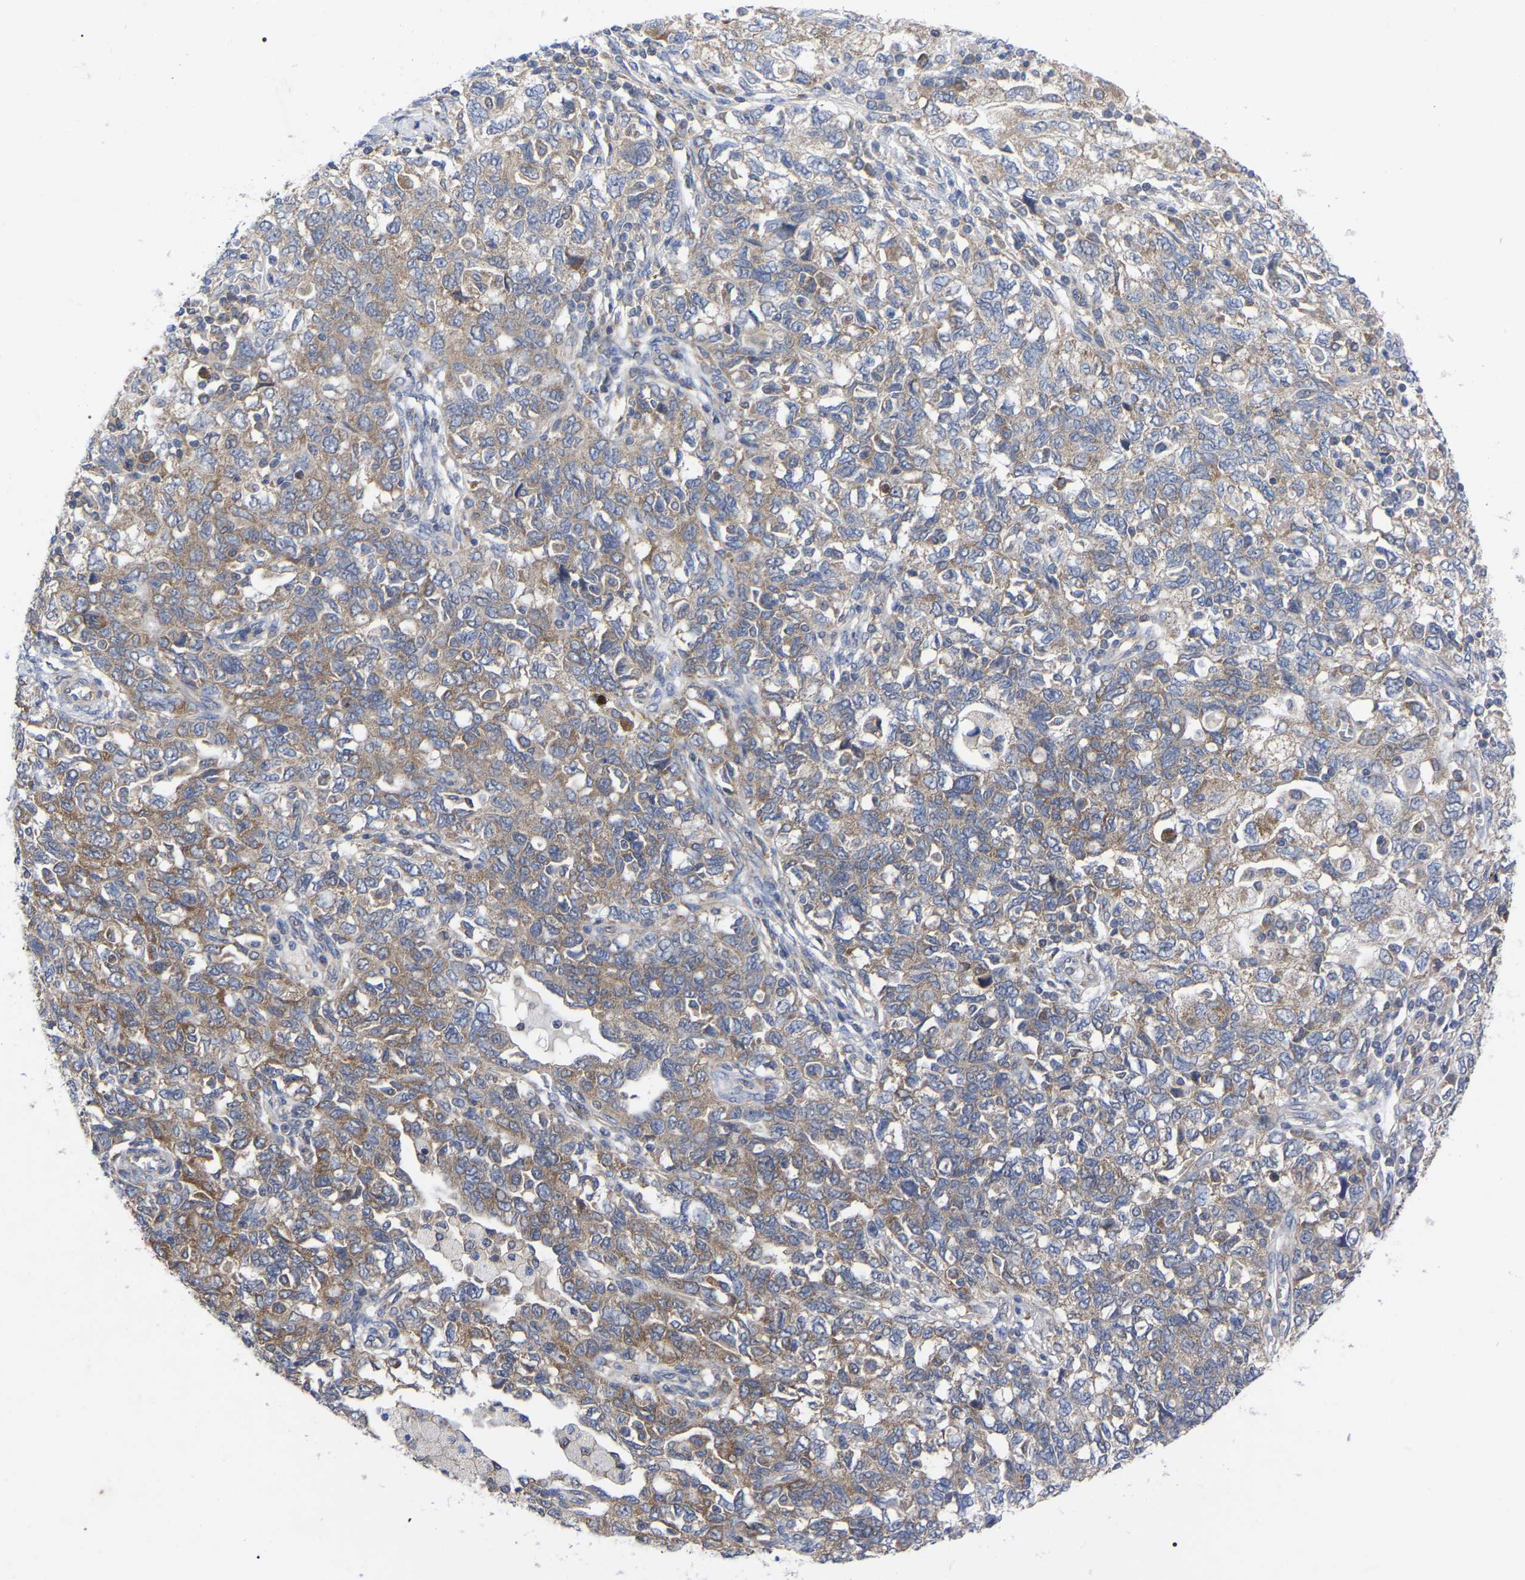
{"staining": {"intensity": "moderate", "quantity": "25%-75%", "location": "cytoplasmic/membranous"}, "tissue": "ovarian cancer", "cell_type": "Tumor cells", "image_type": "cancer", "snomed": [{"axis": "morphology", "description": "Carcinoma, NOS"}, {"axis": "morphology", "description": "Cystadenocarcinoma, serous, NOS"}, {"axis": "topography", "description": "Ovary"}], "caption": "This histopathology image displays immunohistochemistry staining of human serous cystadenocarcinoma (ovarian), with medium moderate cytoplasmic/membranous expression in about 25%-75% of tumor cells.", "gene": "TCP1", "patient": {"sex": "female", "age": 69}}